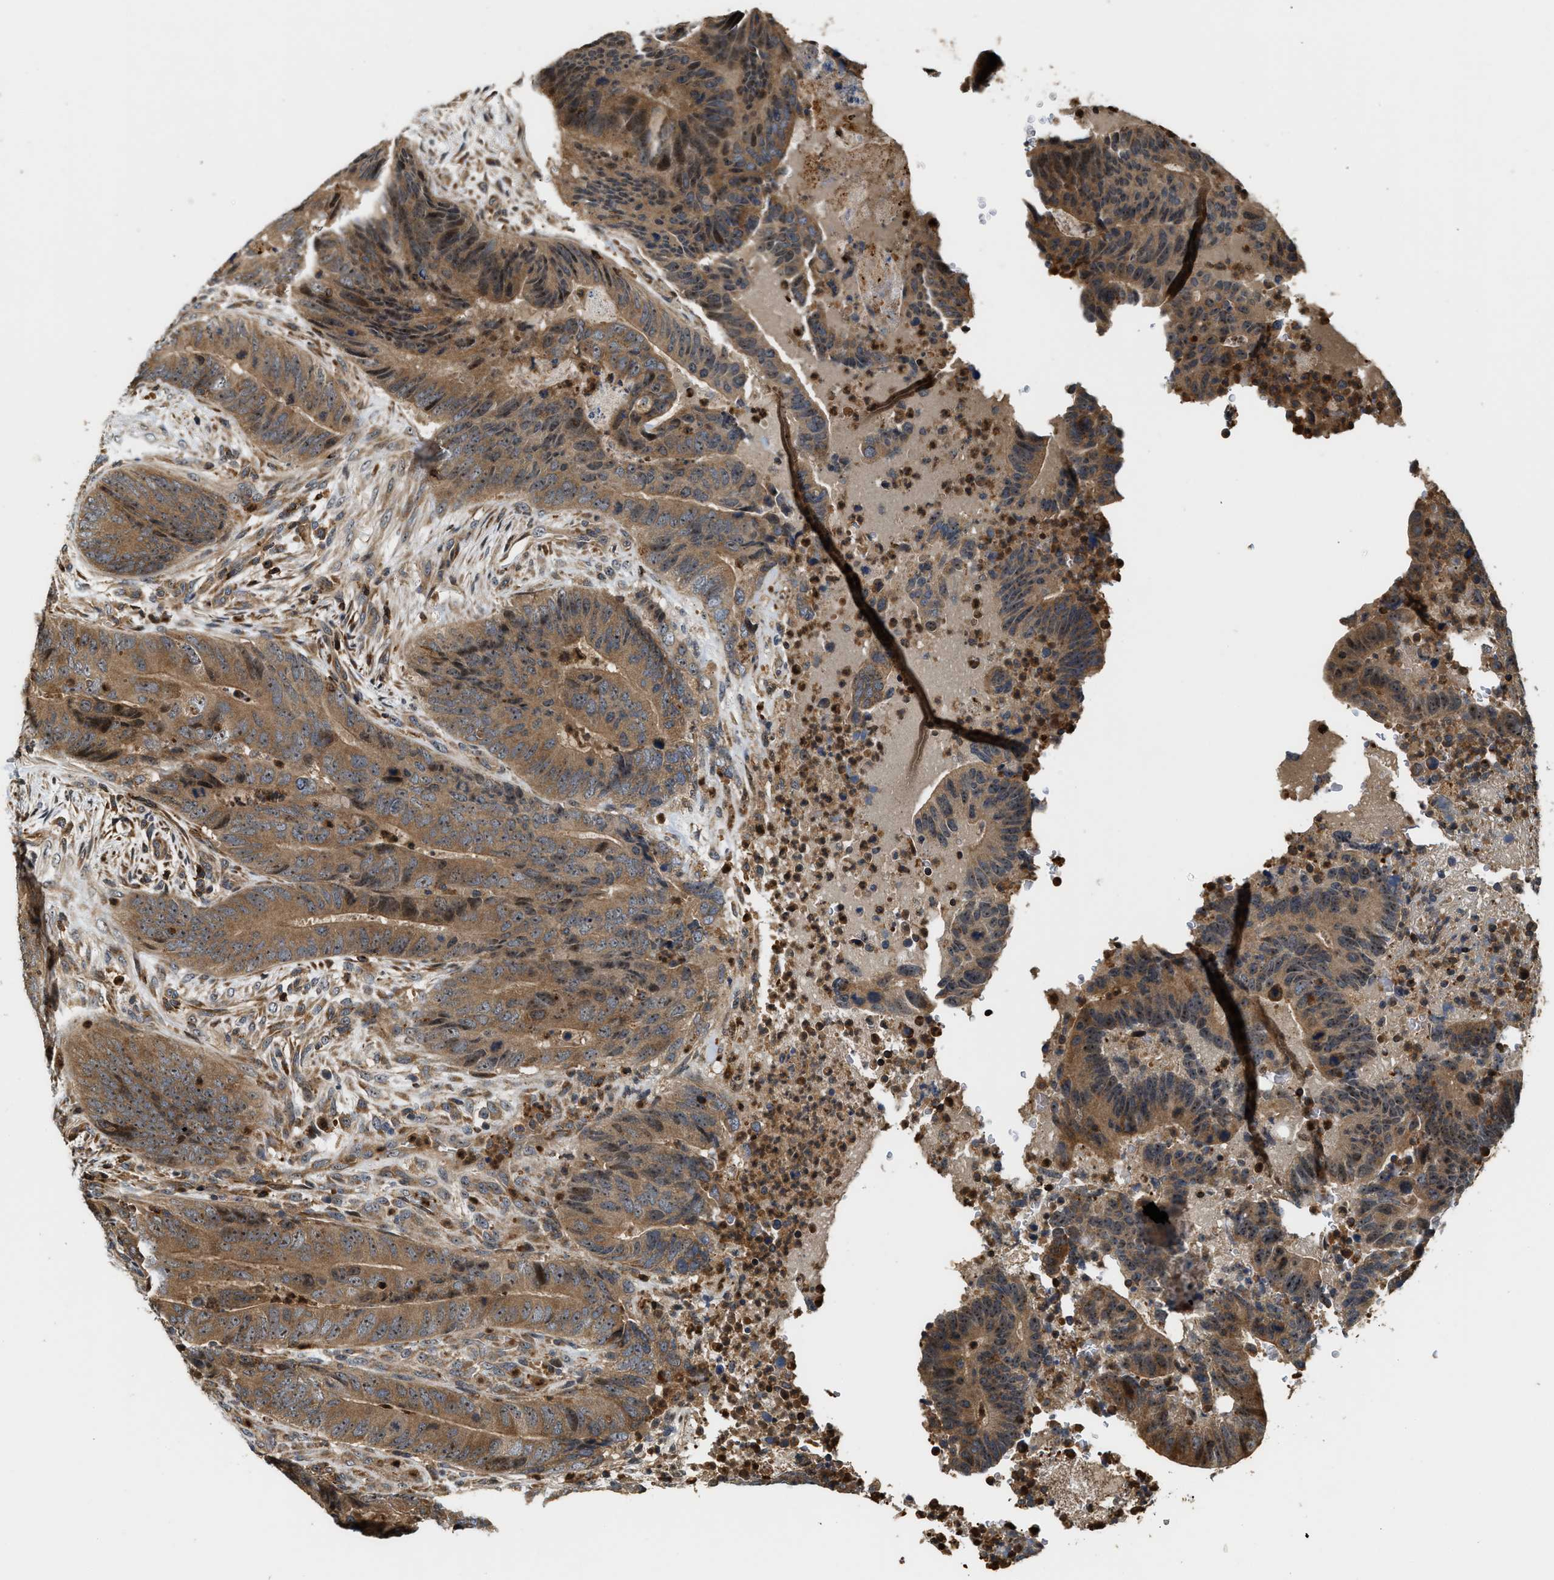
{"staining": {"intensity": "moderate", "quantity": ">75%", "location": "cytoplasmic/membranous"}, "tissue": "colorectal cancer", "cell_type": "Tumor cells", "image_type": "cancer", "snomed": [{"axis": "morphology", "description": "Adenocarcinoma, NOS"}, {"axis": "topography", "description": "Colon"}], "caption": "Human colorectal adenocarcinoma stained with a brown dye displays moderate cytoplasmic/membranous positive expression in about >75% of tumor cells.", "gene": "SNX5", "patient": {"sex": "male", "age": 56}}